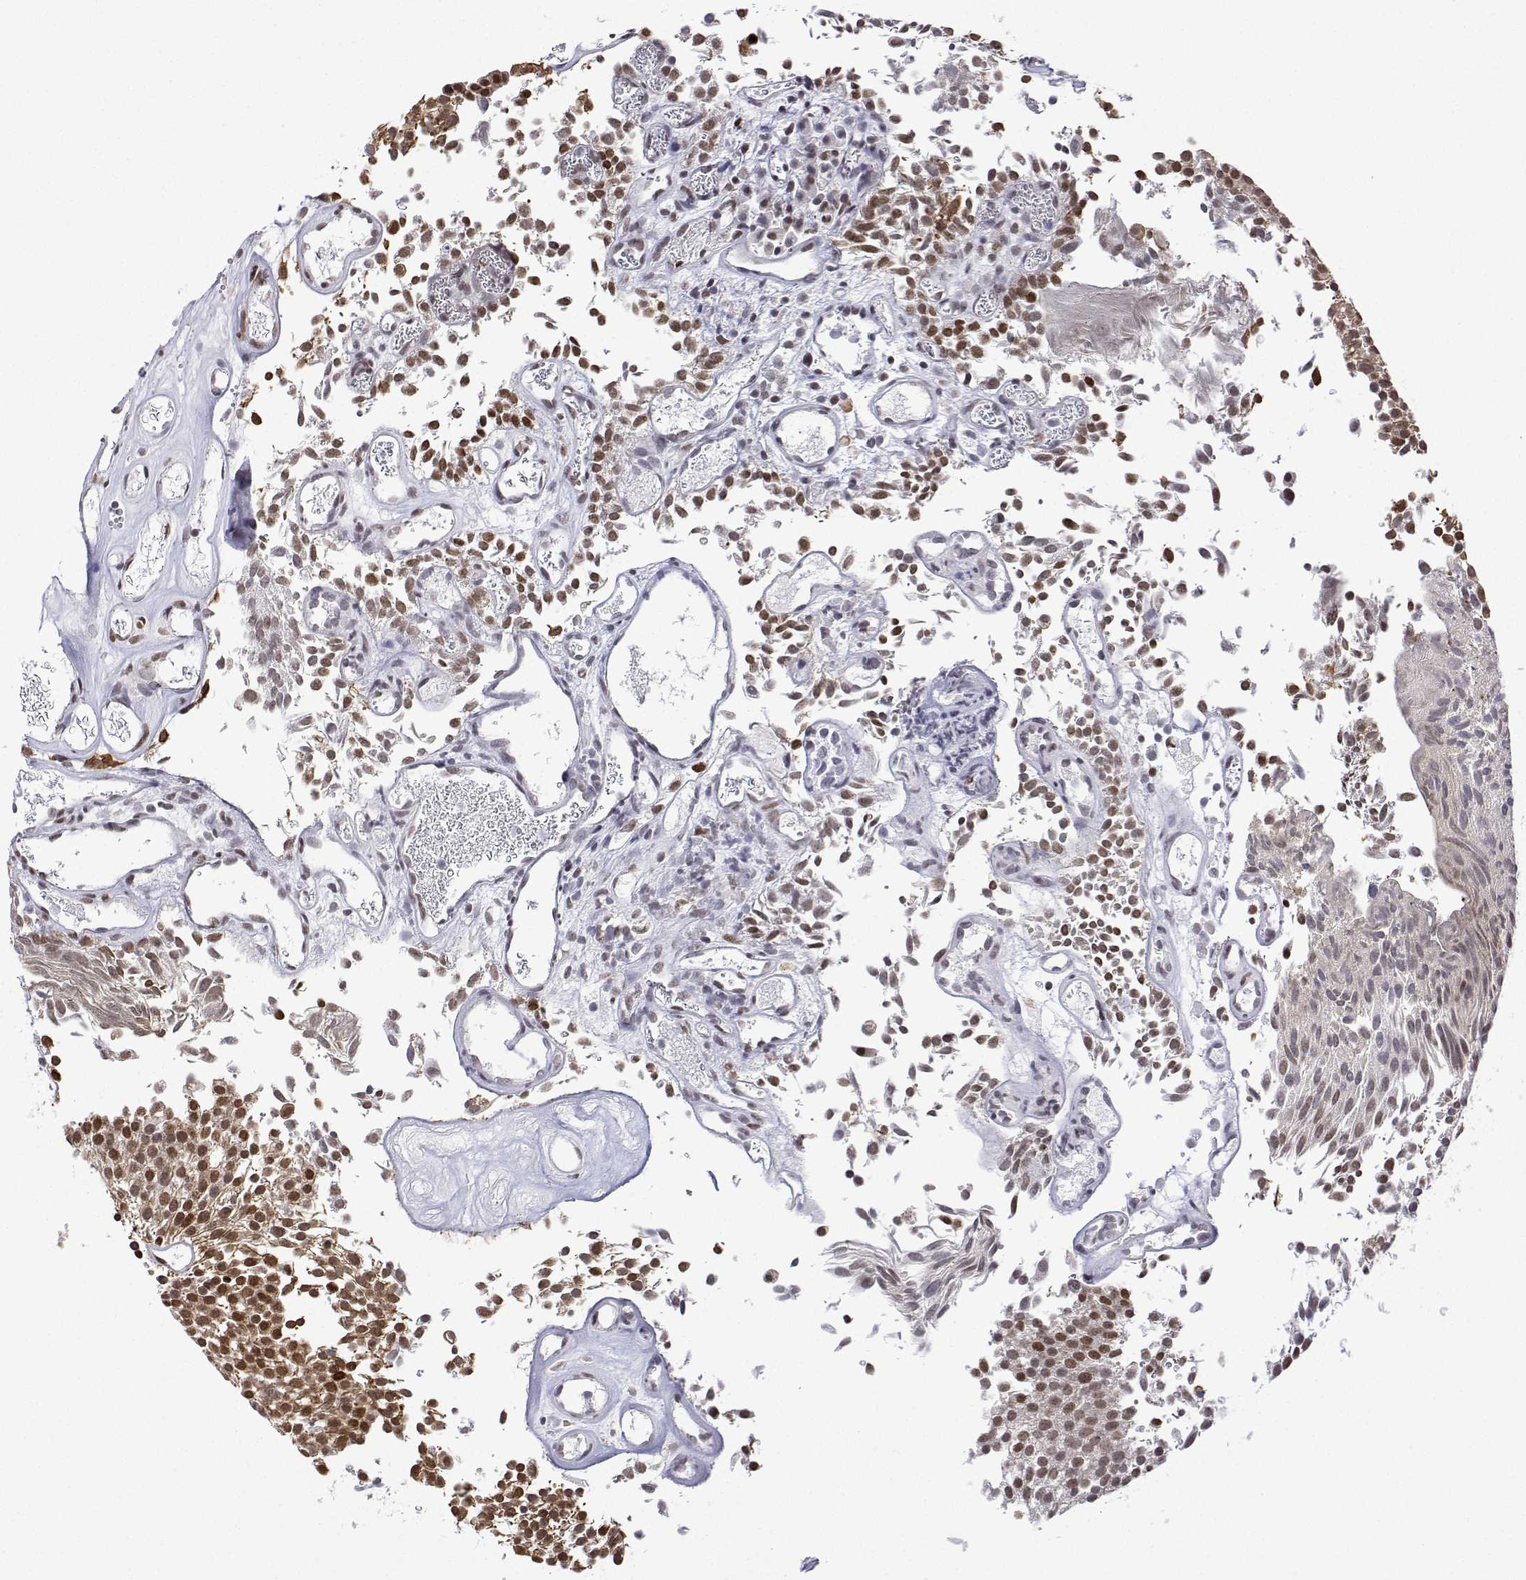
{"staining": {"intensity": "moderate", "quantity": ">75%", "location": "nuclear"}, "tissue": "urothelial cancer", "cell_type": "Tumor cells", "image_type": "cancer", "snomed": [{"axis": "morphology", "description": "Urothelial carcinoma, Low grade"}, {"axis": "topography", "description": "Urinary bladder"}], "caption": "Urothelial carcinoma (low-grade) was stained to show a protein in brown. There is medium levels of moderate nuclear expression in approximately >75% of tumor cells.", "gene": "XPC", "patient": {"sex": "female", "age": 79}}